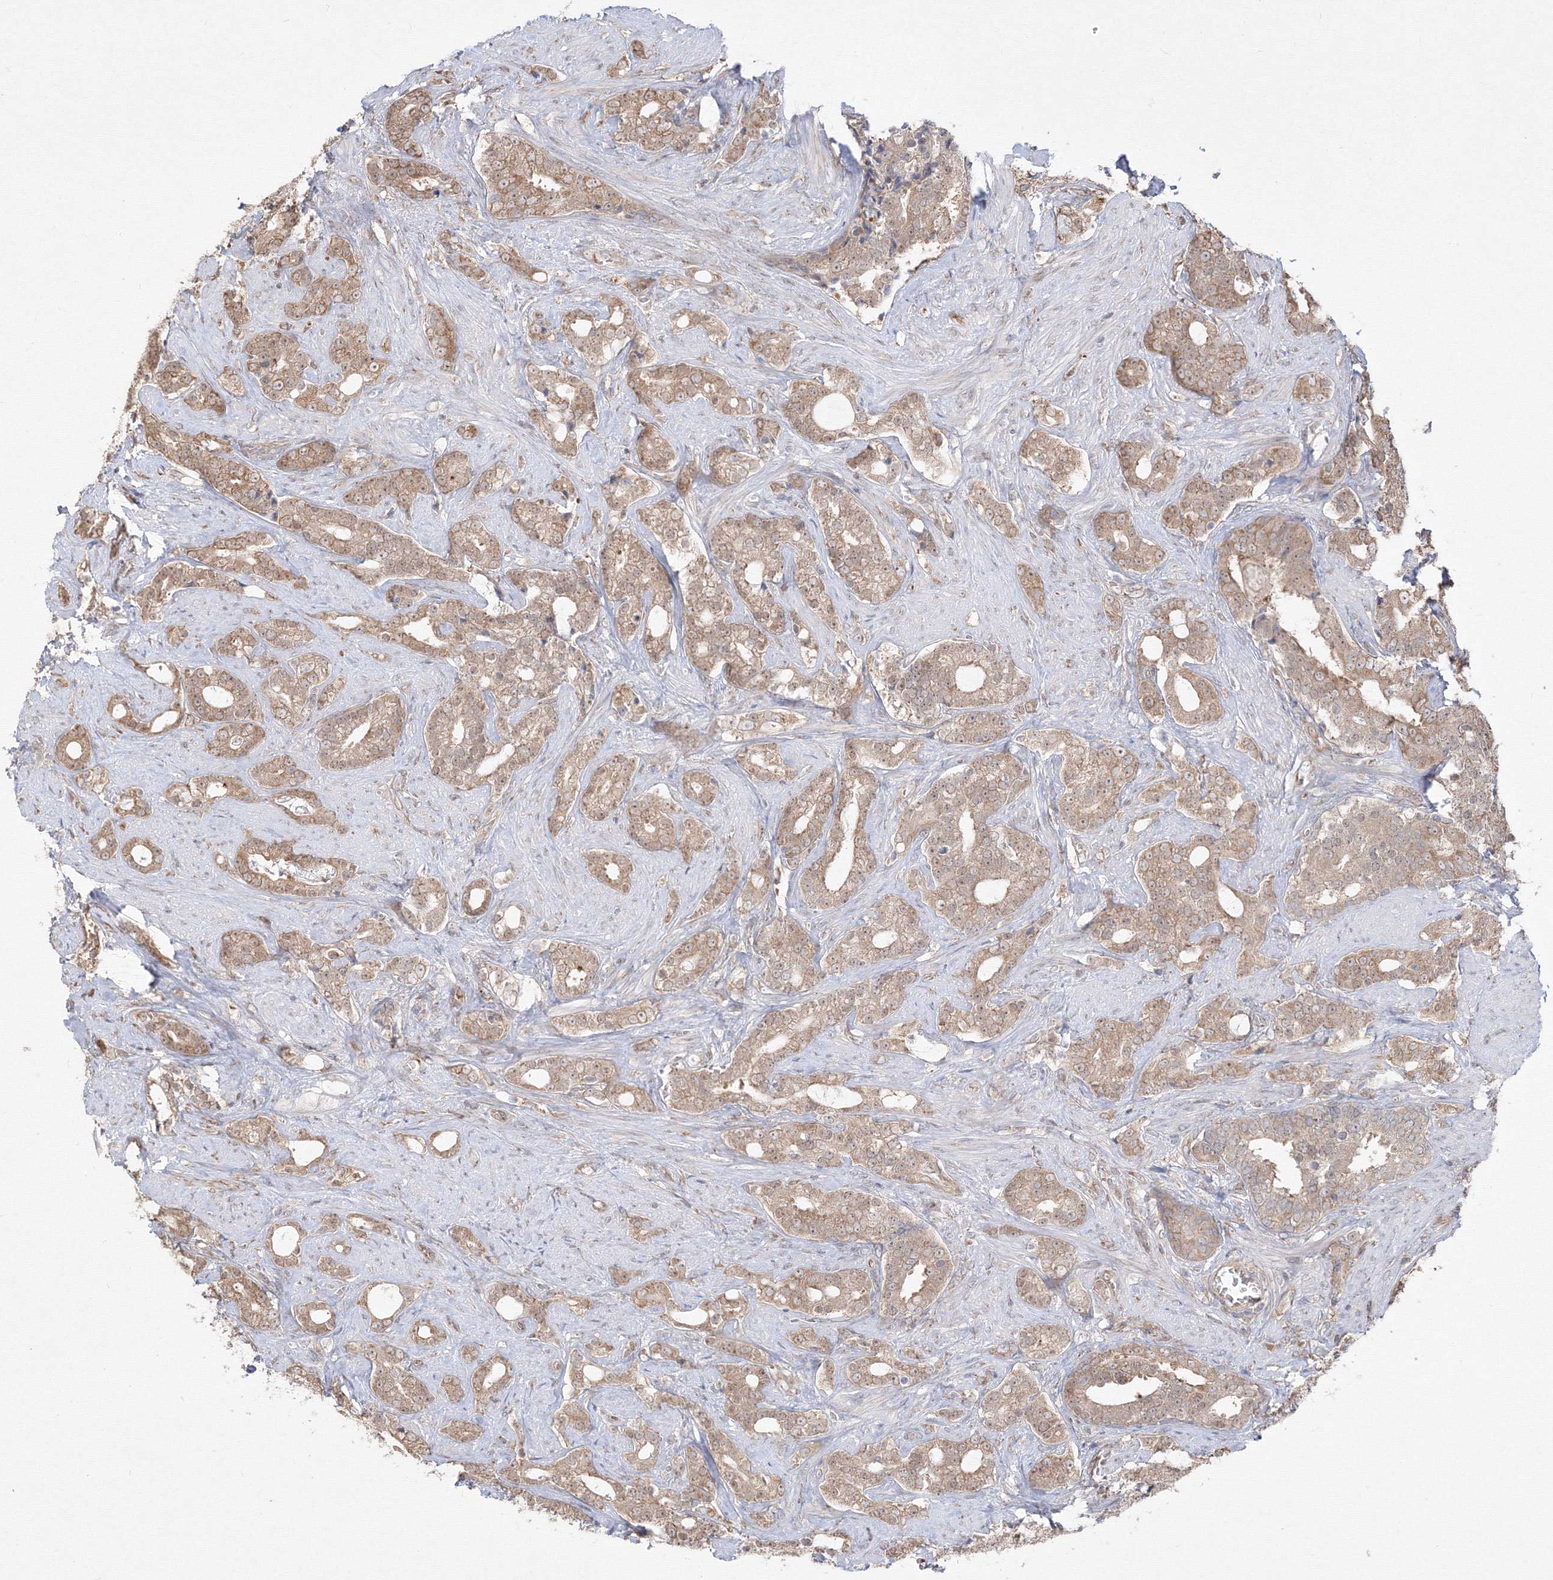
{"staining": {"intensity": "moderate", "quantity": ">75%", "location": "cytoplasmic/membranous"}, "tissue": "prostate cancer", "cell_type": "Tumor cells", "image_type": "cancer", "snomed": [{"axis": "morphology", "description": "Adenocarcinoma, High grade"}, {"axis": "topography", "description": "Prostate and seminal vesicle, NOS"}], "caption": "This micrograph displays IHC staining of prostate cancer (high-grade adenocarcinoma), with medium moderate cytoplasmic/membranous positivity in approximately >75% of tumor cells.", "gene": "FBXL8", "patient": {"sex": "male", "age": 67}}